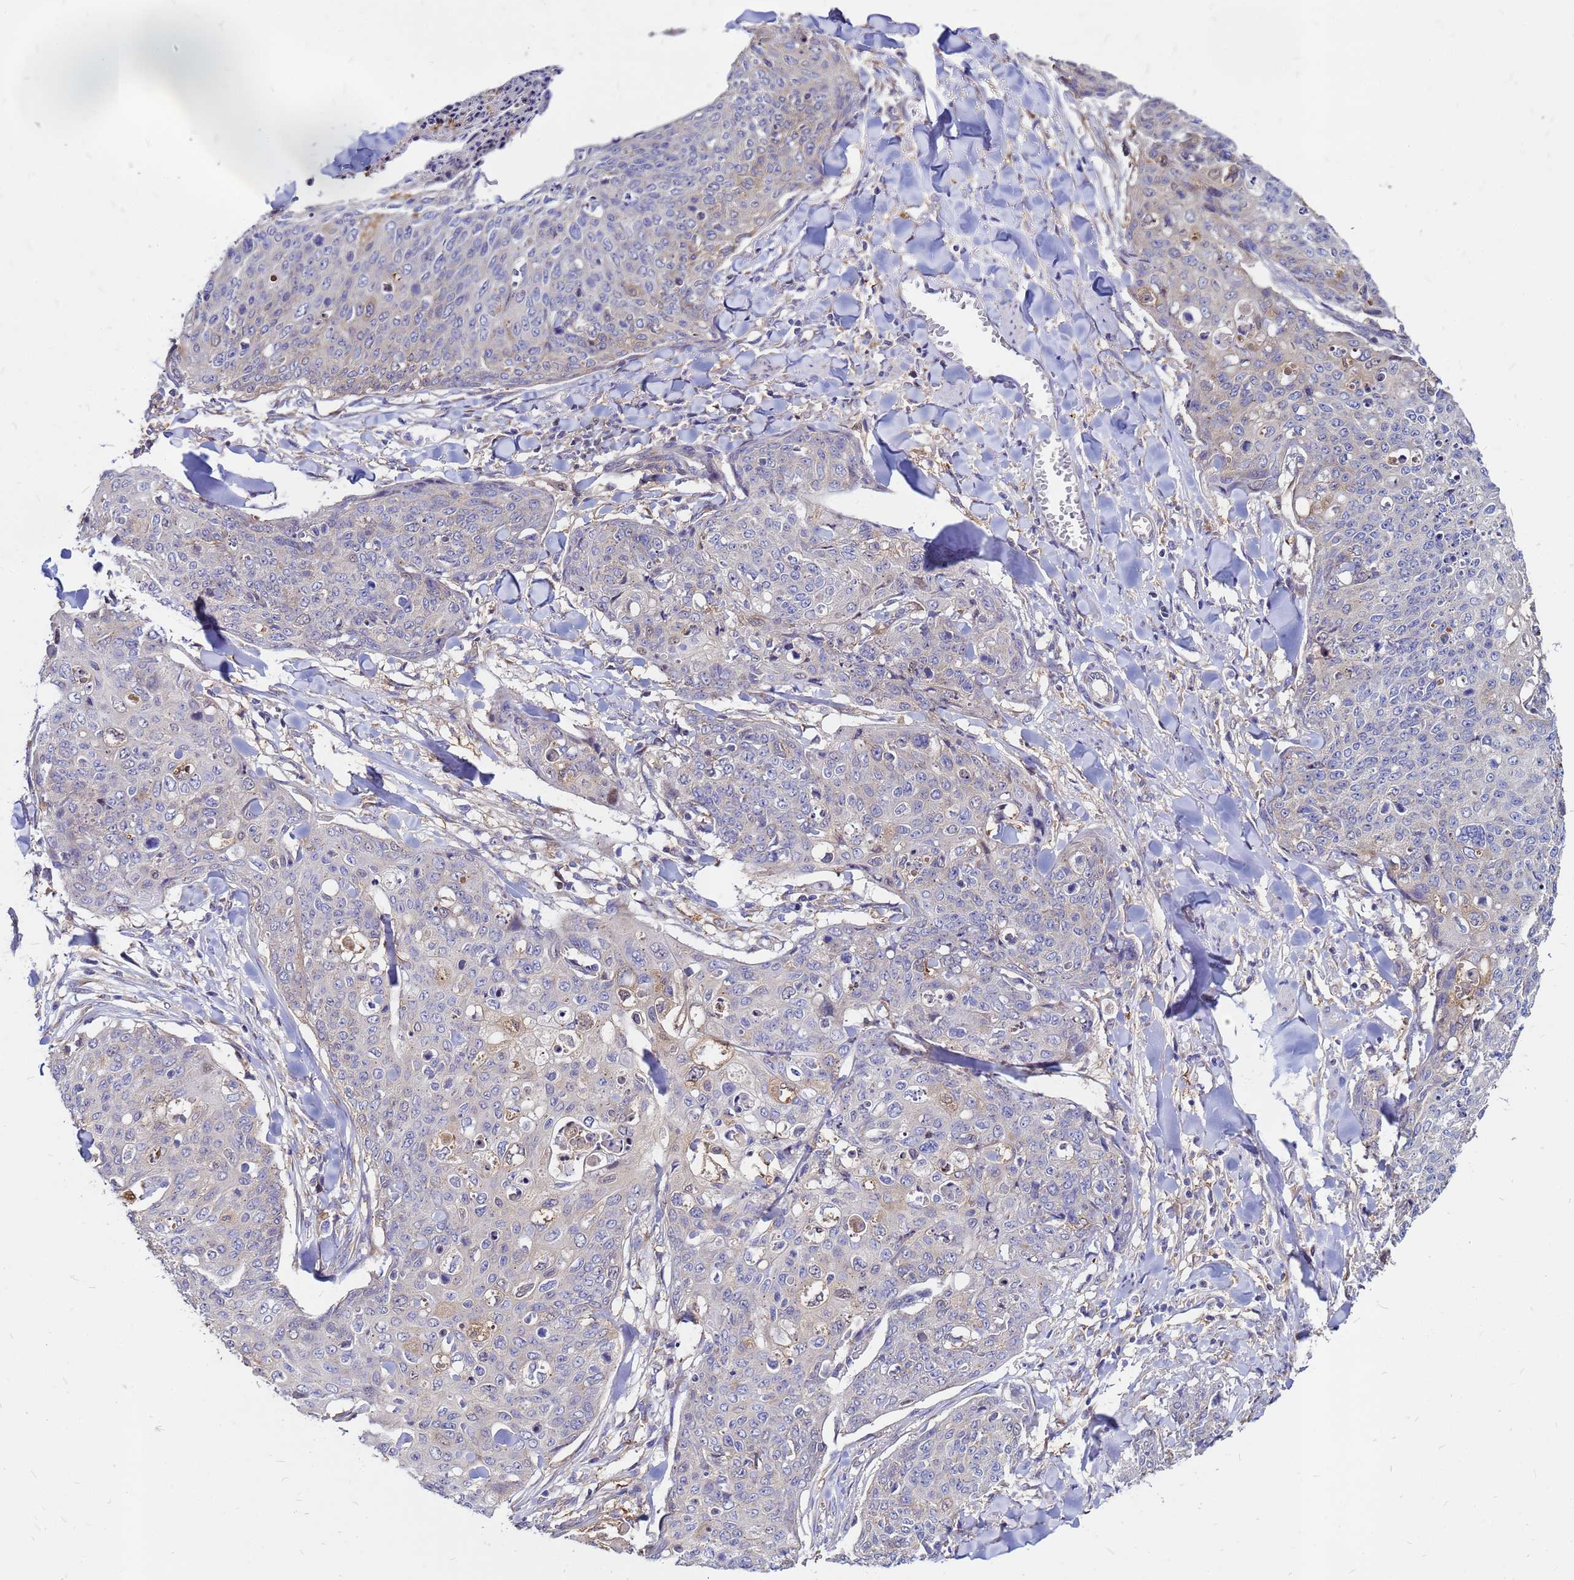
{"staining": {"intensity": "negative", "quantity": "none", "location": "none"}, "tissue": "skin cancer", "cell_type": "Tumor cells", "image_type": "cancer", "snomed": [{"axis": "morphology", "description": "Squamous cell carcinoma, NOS"}, {"axis": "topography", "description": "Skin"}, {"axis": "topography", "description": "Vulva"}], "caption": "The histopathology image displays no significant staining in tumor cells of skin cancer (squamous cell carcinoma). Nuclei are stained in blue.", "gene": "MOB2", "patient": {"sex": "female", "age": 85}}